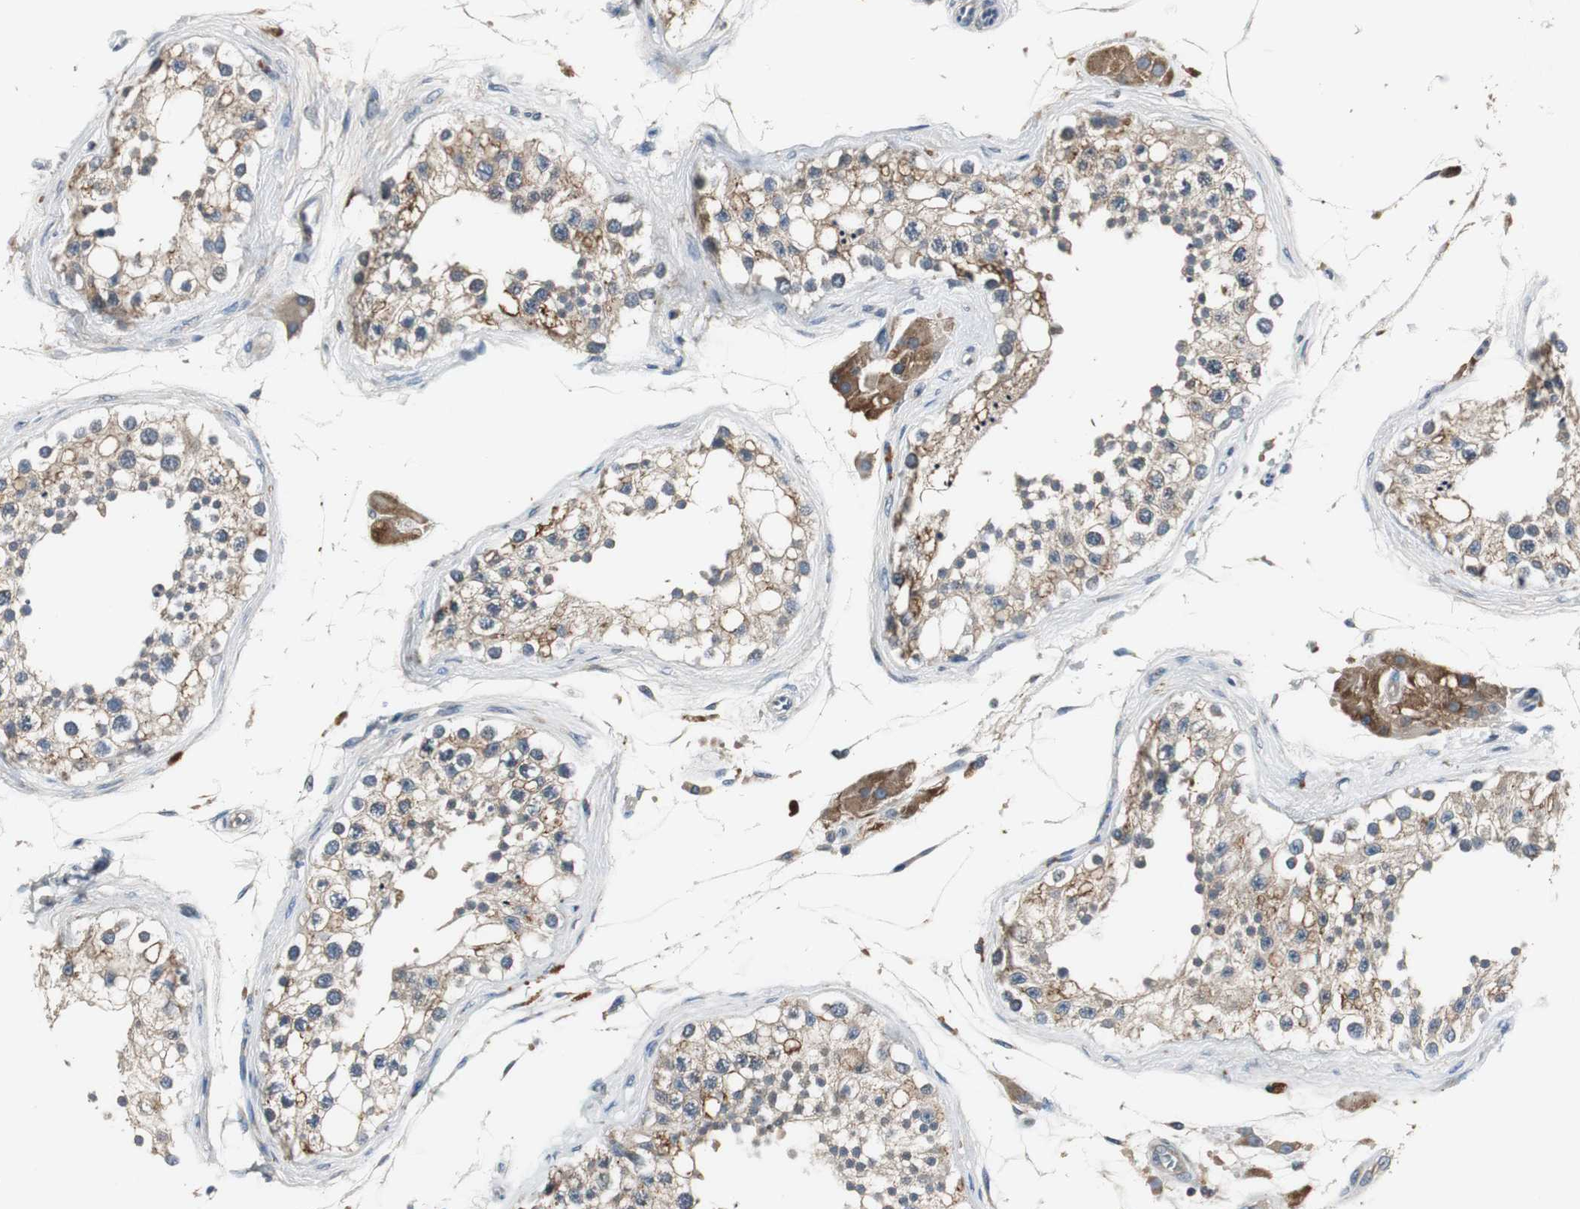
{"staining": {"intensity": "weak", "quantity": "25%-75%", "location": "cytoplasmic/membranous"}, "tissue": "testis", "cell_type": "Cells in seminiferous ducts", "image_type": "normal", "snomed": [{"axis": "morphology", "description": "Normal tissue, NOS"}, {"axis": "topography", "description": "Testis"}], "caption": "Immunohistochemical staining of normal human testis displays 25%-75% levels of weak cytoplasmic/membranous protein positivity in about 25%-75% of cells in seminiferous ducts.", "gene": "PTPRN2", "patient": {"sex": "male", "age": 68}}